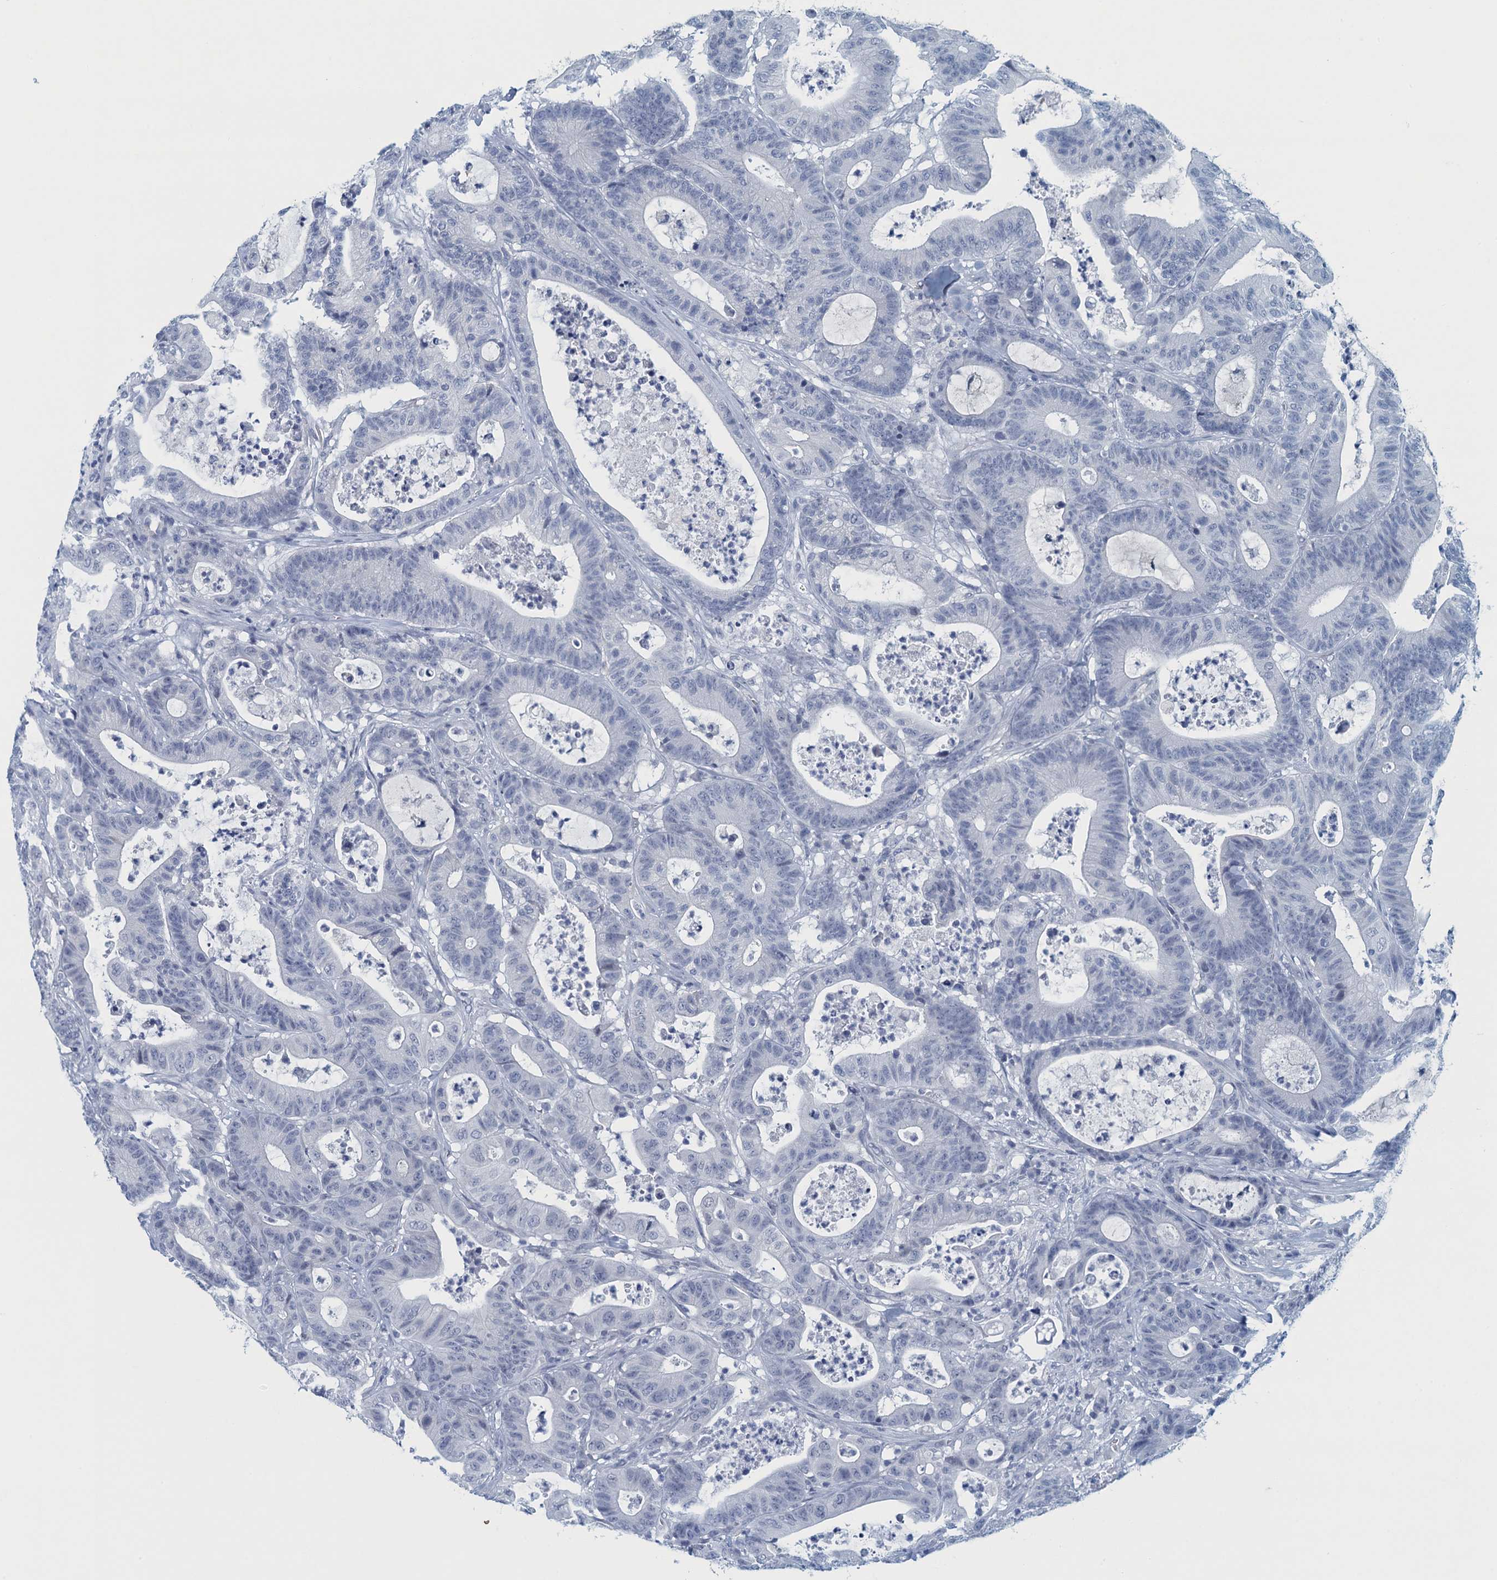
{"staining": {"intensity": "negative", "quantity": "none", "location": "none"}, "tissue": "colorectal cancer", "cell_type": "Tumor cells", "image_type": "cancer", "snomed": [{"axis": "morphology", "description": "Adenocarcinoma, NOS"}, {"axis": "topography", "description": "Colon"}], "caption": "Immunohistochemical staining of colorectal cancer (adenocarcinoma) exhibits no significant expression in tumor cells.", "gene": "ENSG00000131152", "patient": {"sex": "female", "age": 84}}